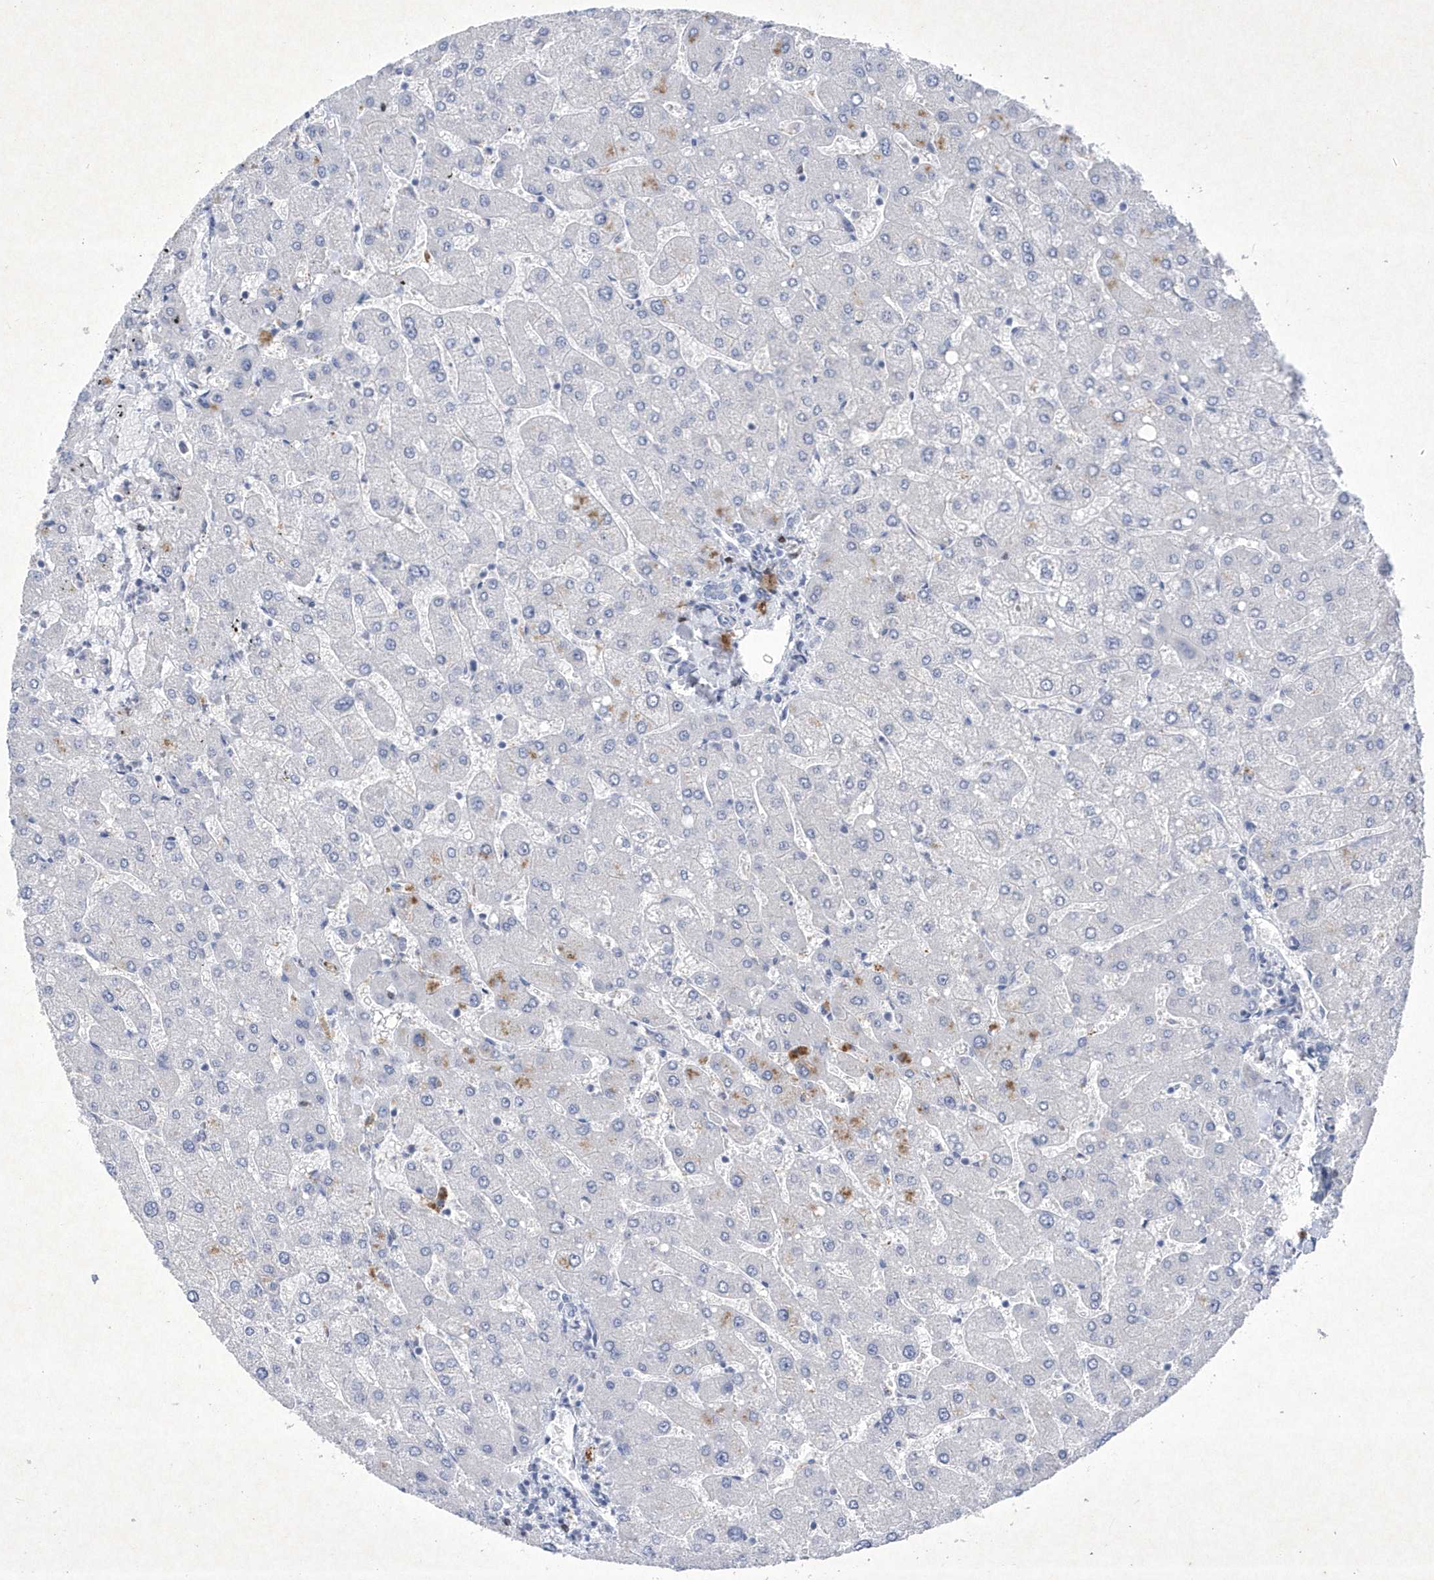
{"staining": {"intensity": "negative", "quantity": "none", "location": "none"}, "tissue": "liver", "cell_type": "Cholangiocytes", "image_type": "normal", "snomed": [{"axis": "morphology", "description": "Normal tissue, NOS"}, {"axis": "topography", "description": "Liver"}], "caption": "IHC of benign human liver demonstrates no expression in cholangiocytes. (Immunohistochemistry, brightfield microscopy, high magnification).", "gene": "BHLHA15", "patient": {"sex": "male", "age": 55}}